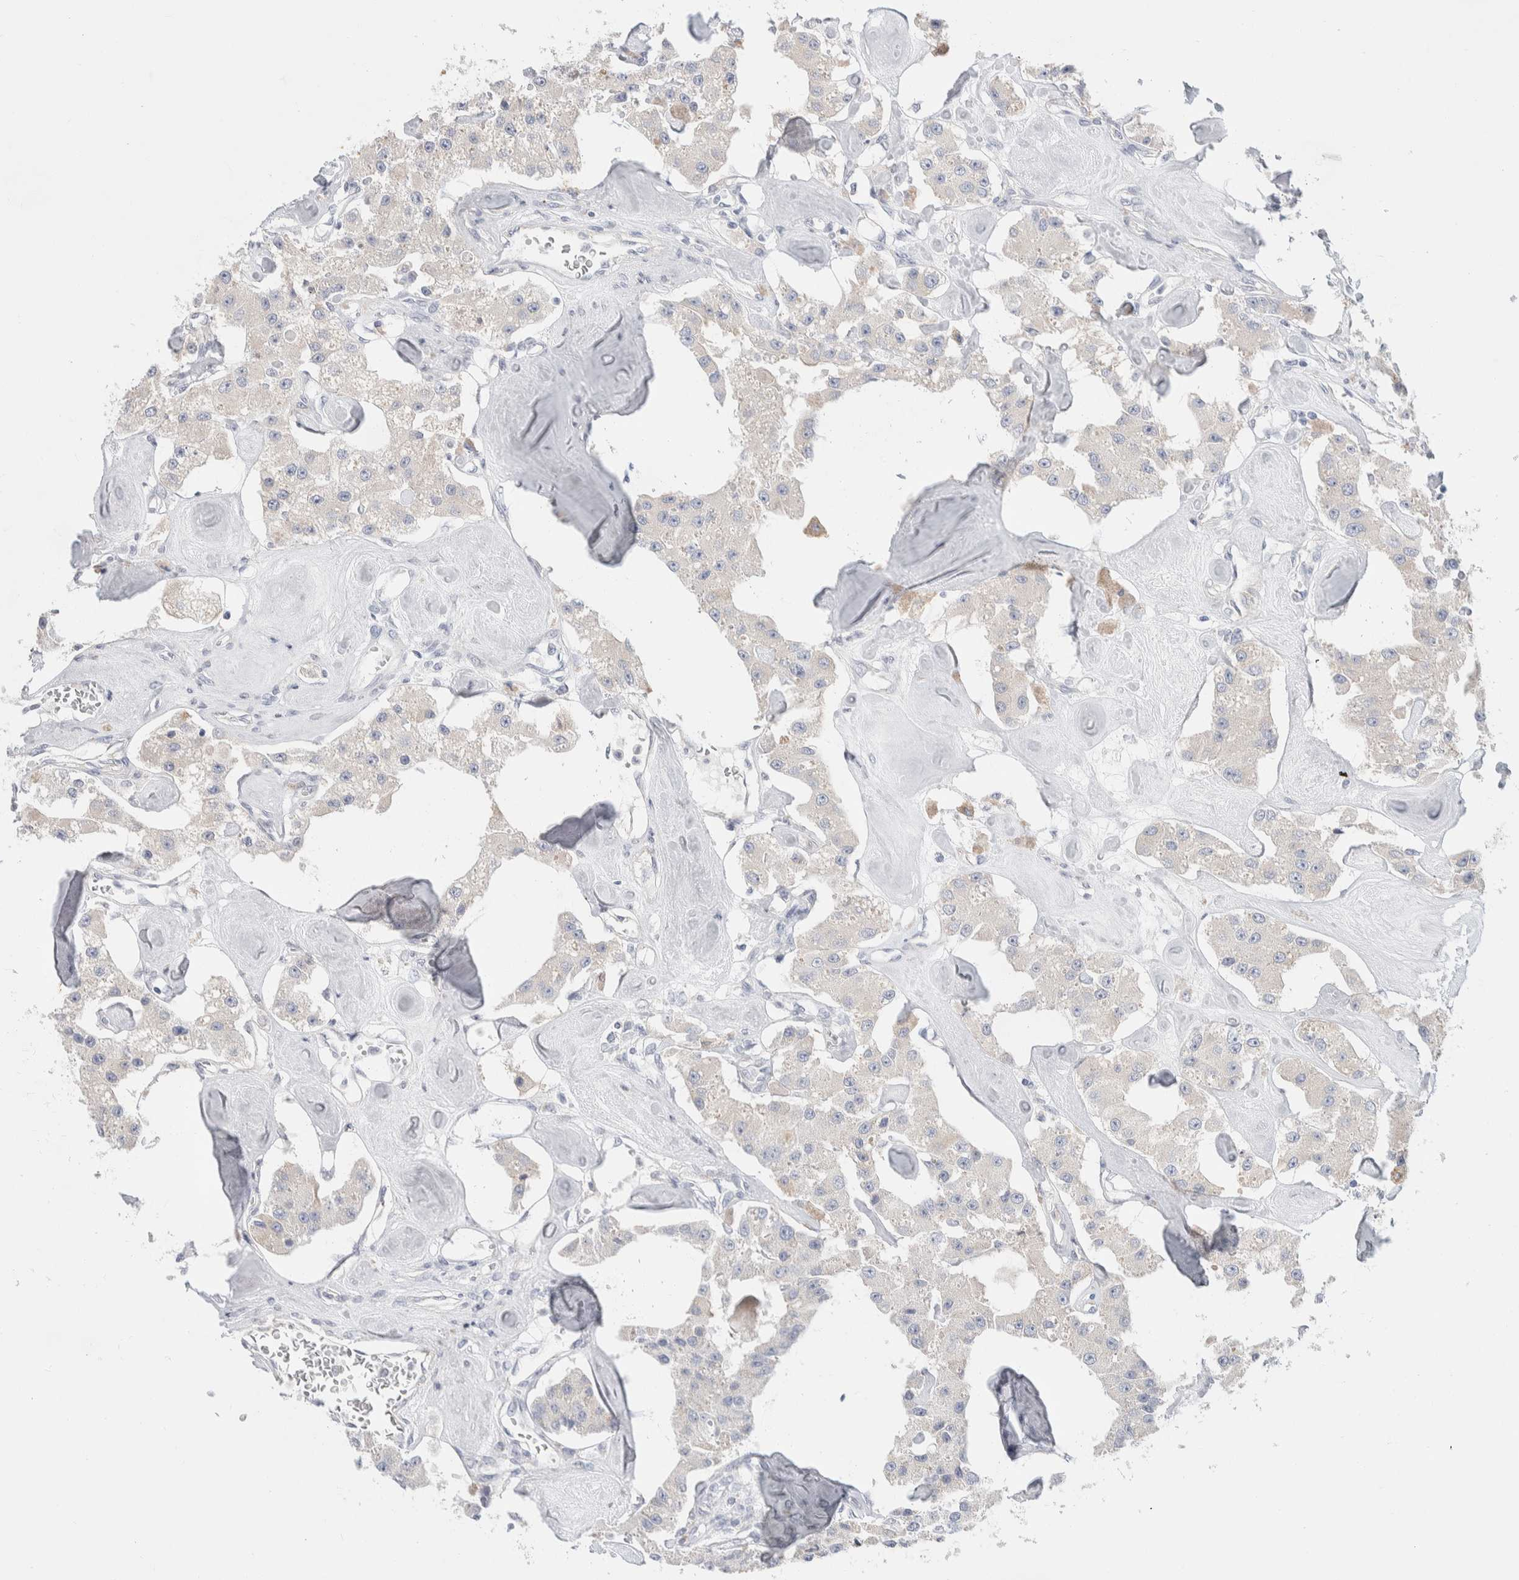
{"staining": {"intensity": "negative", "quantity": "none", "location": "none"}, "tissue": "carcinoid", "cell_type": "Tumor cells", "image_type": "cancer", "snomed": [{"axis": "morphology", "description": "Carcinoid, malignant, NOS"}, {"axis": "topography", "description": "Pancreas"}], "caption": "The image reveals no staining of tumor cells in malignant carcinoid.", "gene": "RUSF1", "patient": {"sex": "male", "age": 41}}